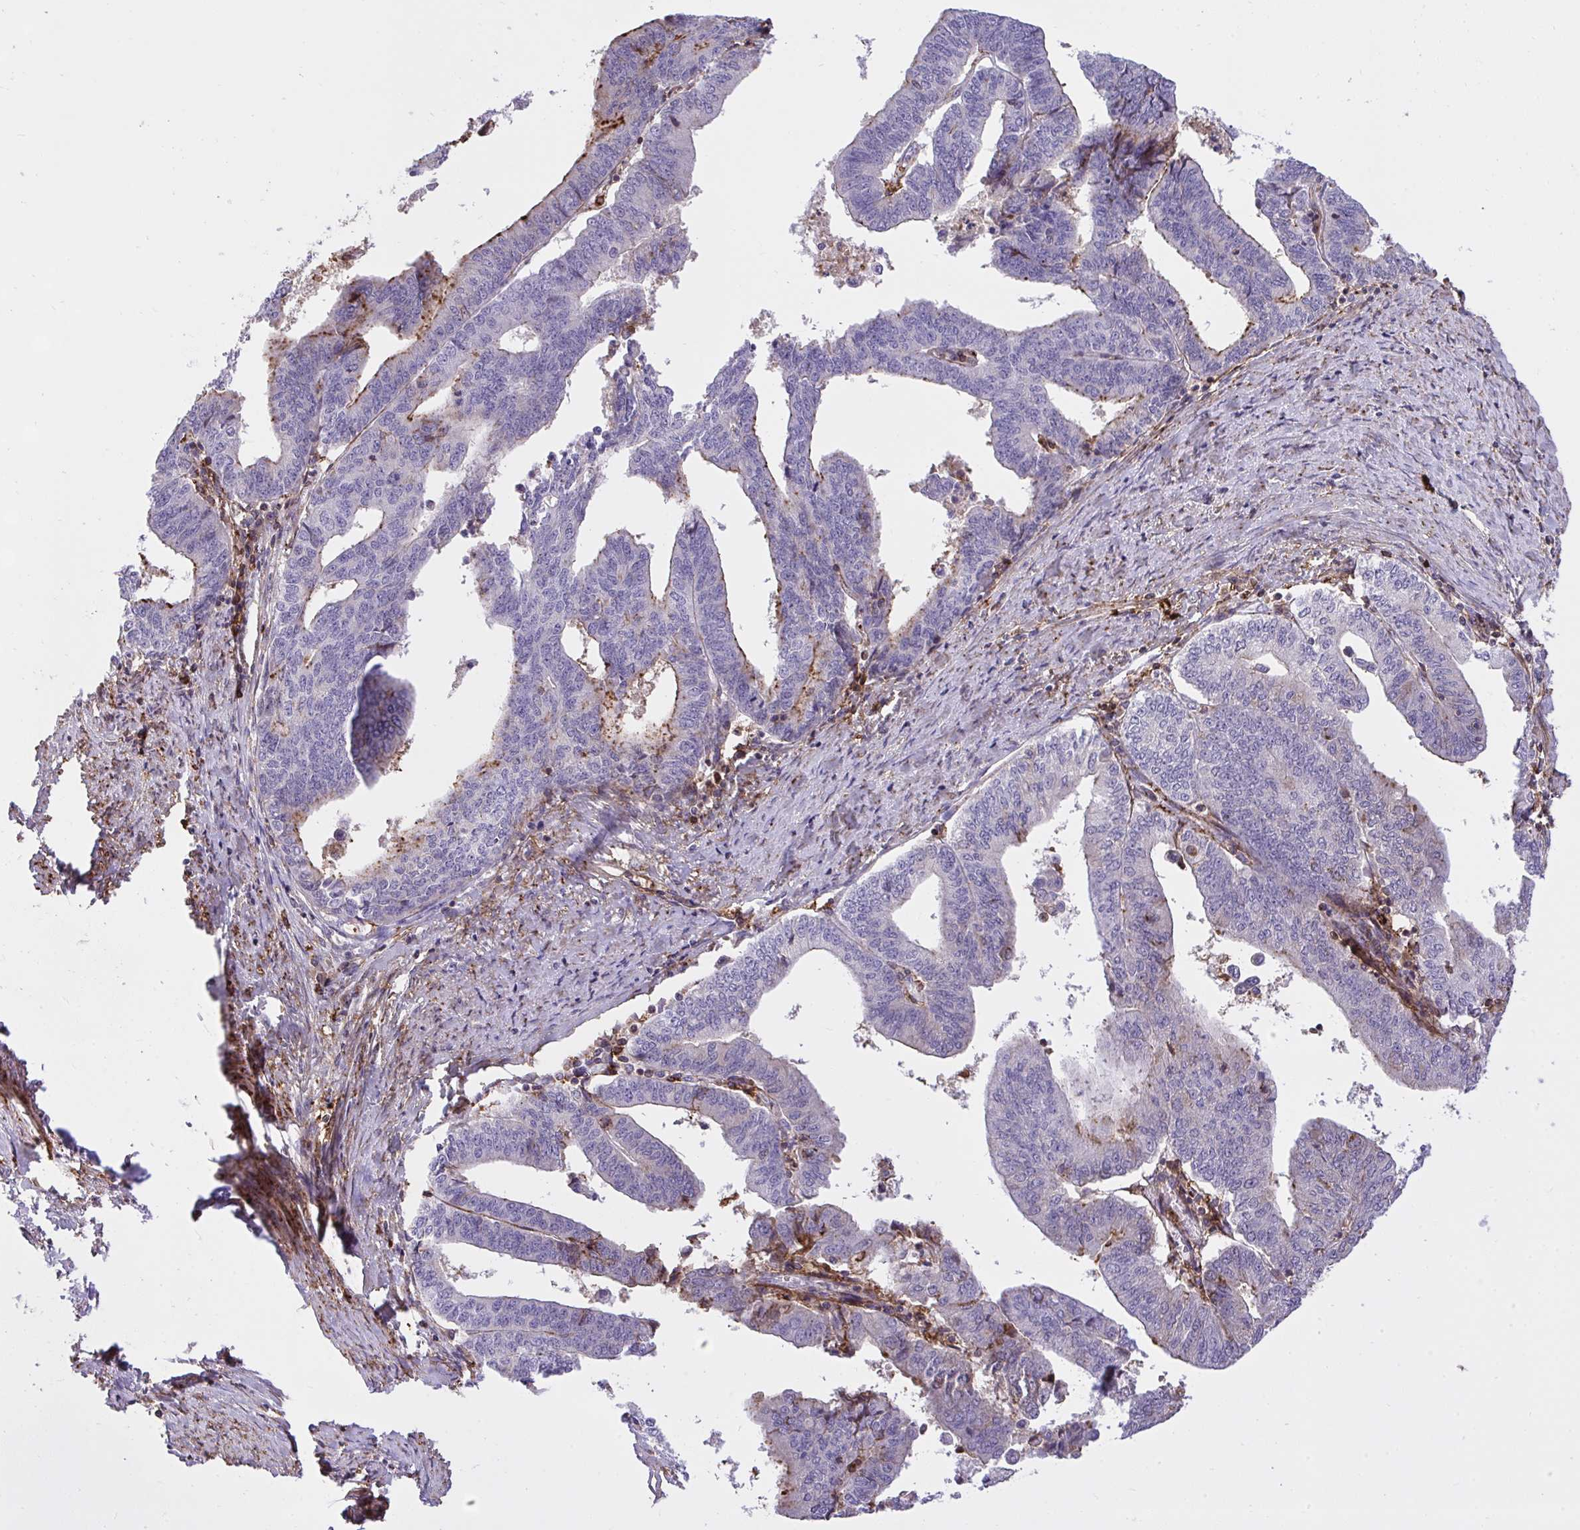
{"staining": {"intensity": "negative", "quantity": "none", "location": "none"}, "tissue": "endometrial cancer", "cell_type": "Tumor cells", "image_type": "cancer", "snomed": [{"axis": "morphology", "description": "Adenocarcinoma, NOS"}, {"axis": "topography", "description": "Endometrium"}], "caption": "Immunohistochemistry (IHC) histopathology image of human adenocarcinoma (endometrial) stained for a protein (brown), which shows no staining in tumor cells.", "gene": "ERI1", "patient": {"sex": "female", "age": 65}}